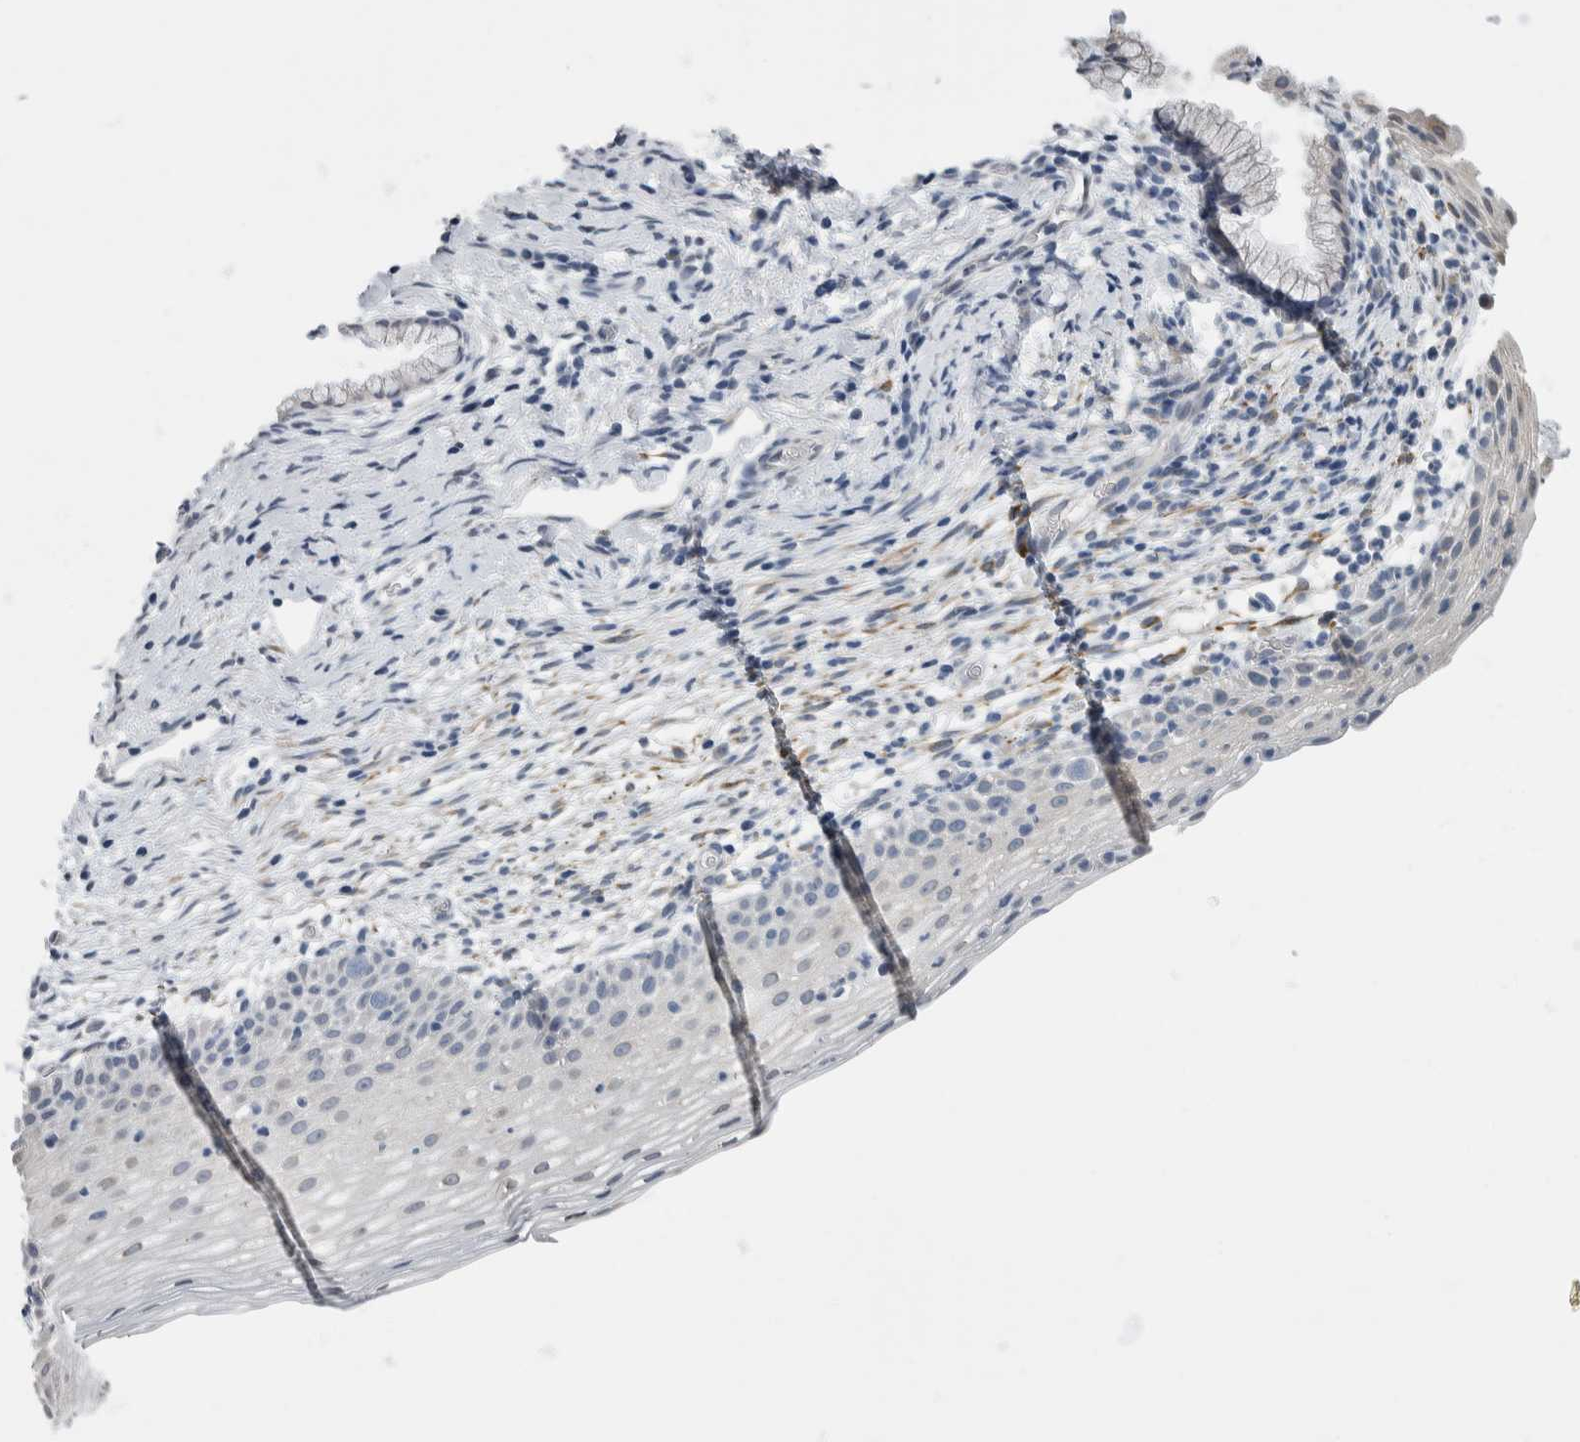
{"staining": {"intensity": "negative", "quantity": "none", "location": "none"}, "tissue": "cervix", "cell_type": "Glandular cells", "image_type": "normal", "snomed": [{"axis": "morphology", "description": "Normal tissue, NOS"}, {"axis": "topography", "description": "Cervix"}], "caption": "Immunohistochemistry photomicrograph of unremarkable cervix: human cervix stained with DAB (3,3'-diaminobenzidine) shows no significant protein expression in glandular cells. (Stains: DAB immunohistochemistry with hematoxylin counter stain, Microscopy: brightfield microscopy at high magnification).", "gene": "NEFM", "patient": {"sex": "female", "age": 72}}